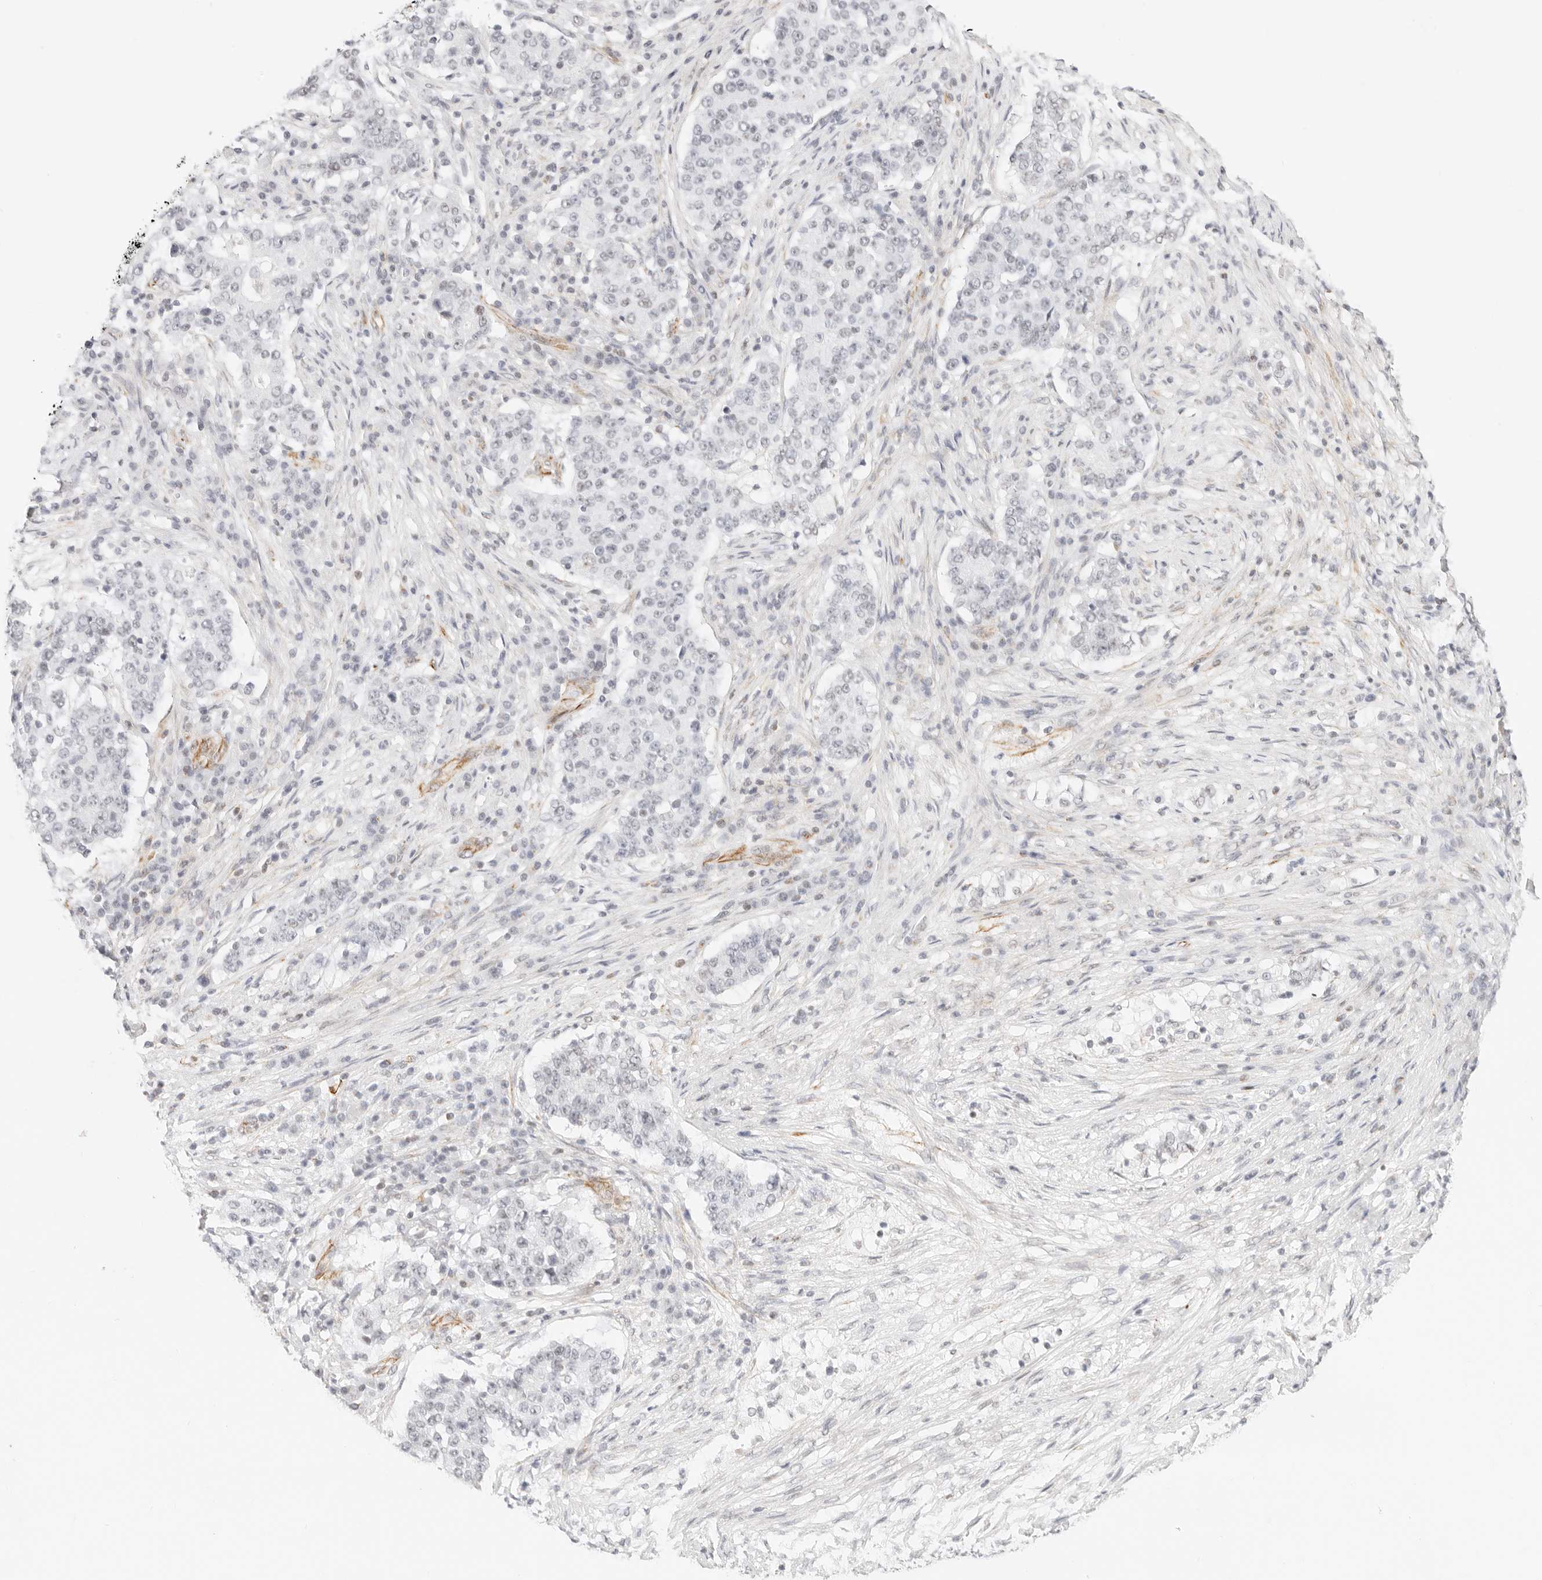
{"staining": {"intensity": "negative", "quantity": "none", "location": "none"}, "tissue": "stomach cancer", "cell_type": "Tumor cells", "image_type": "cancer", "snomed": [{"axis": "morphology", "description": "Adenocarcinoma, NOS"}, {"axis": "topography", "description": "Stomach"}], "caption": "Tumor cells are negative for protein expression in human adenocarcinoma (stomach). The staining is performed using DAB brown chromogen with nuclei counter-stained in using hematoxylin.", "gene": "ZC3H11A", "patient": {"sex": "male", "age": 59}}